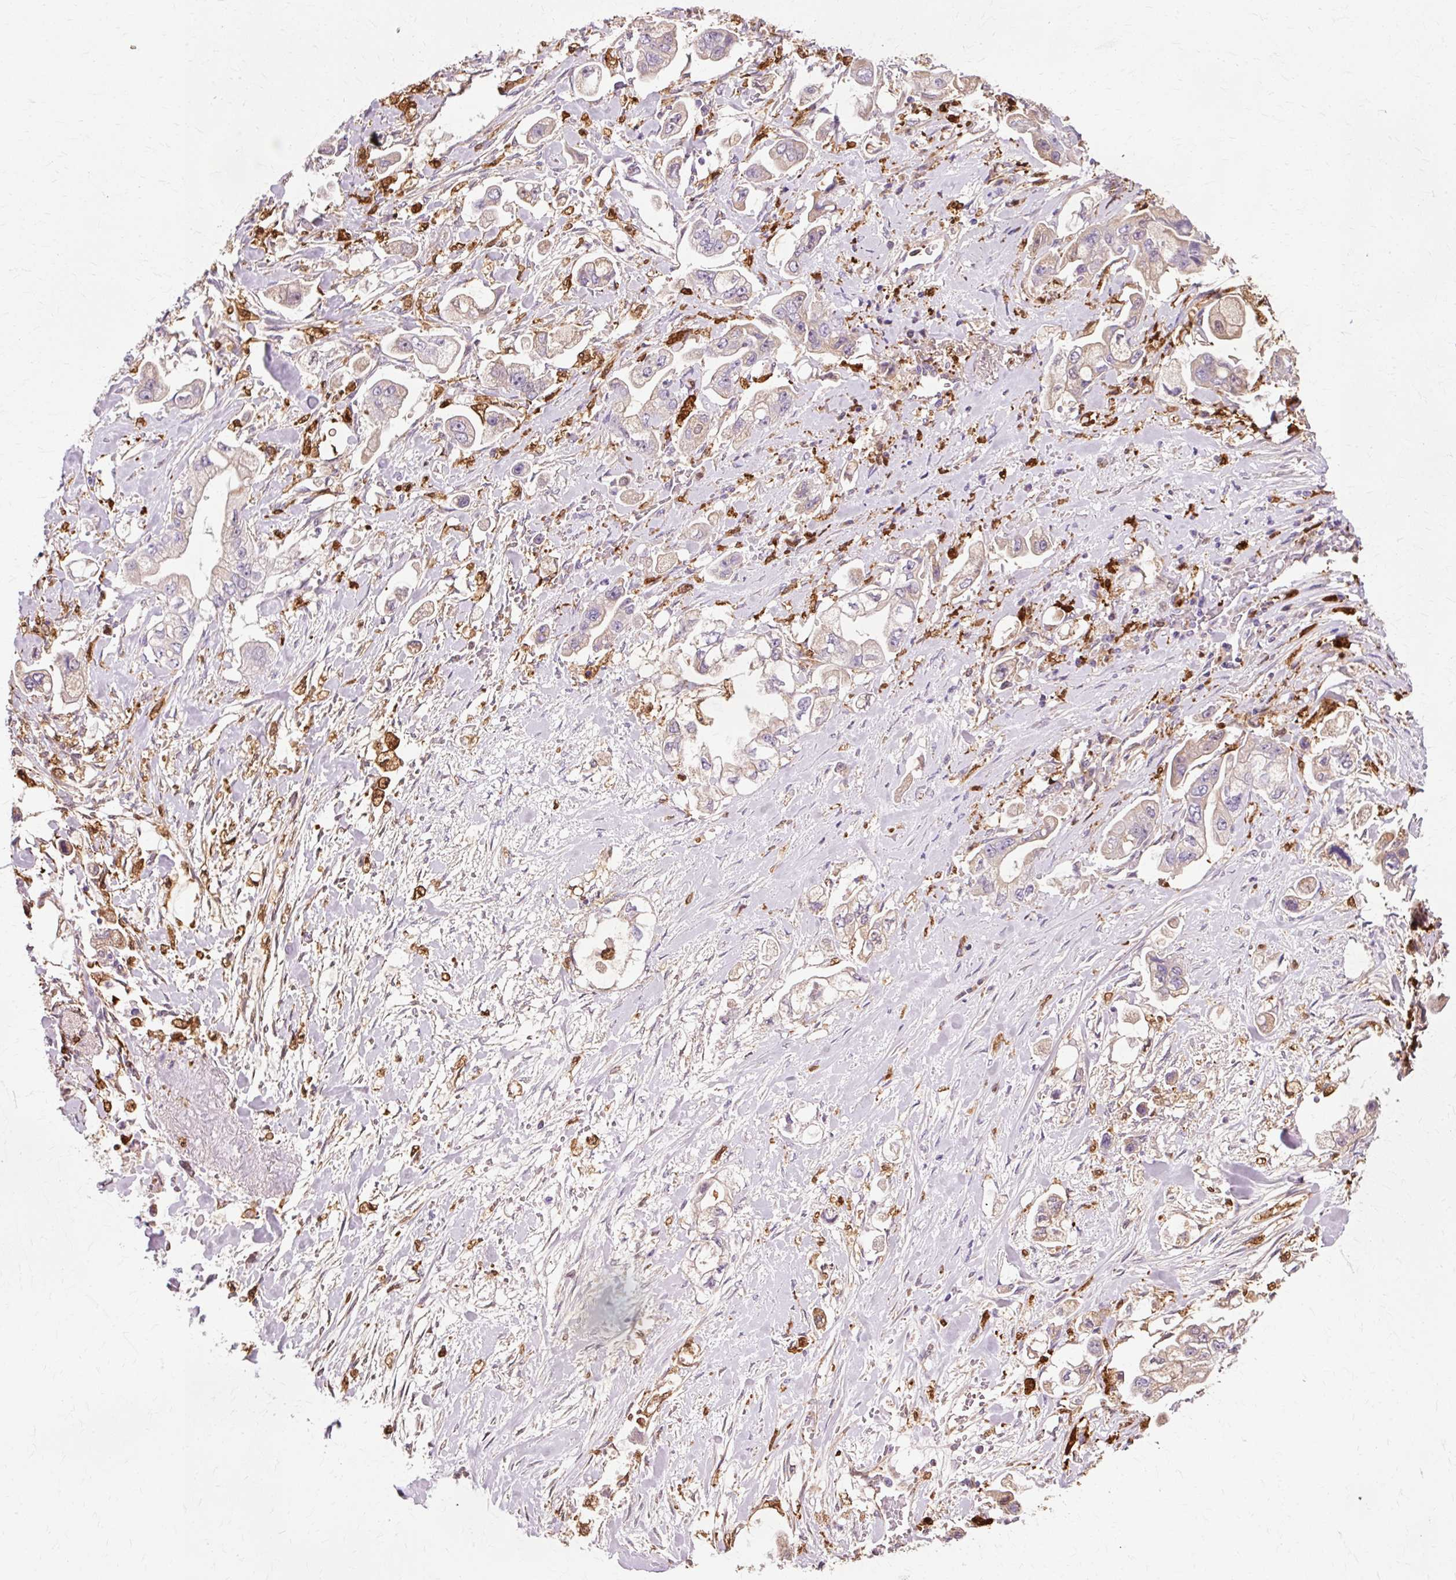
{"staining": {"intensity": "weak", "quantity": "<25%", "location": "cytoplasmic/membranous"}, "tissue": "stomach cancer", "cell_type": "Tumor cells", "image_type": "cancer", "snomed": [{"axis": "morphology", "description": "Adenocarcinoma, NOS"}, {"axis": "topography", "description": "Stomach"}], "caption": "Immunohistochemical staining of adenocarcinoma (stomach) demonstrates no significant expression in tumor cells. Nuclei are stained in blue.", "gene": "GPX1", "patient": {"sex": "male", "age": 62}}